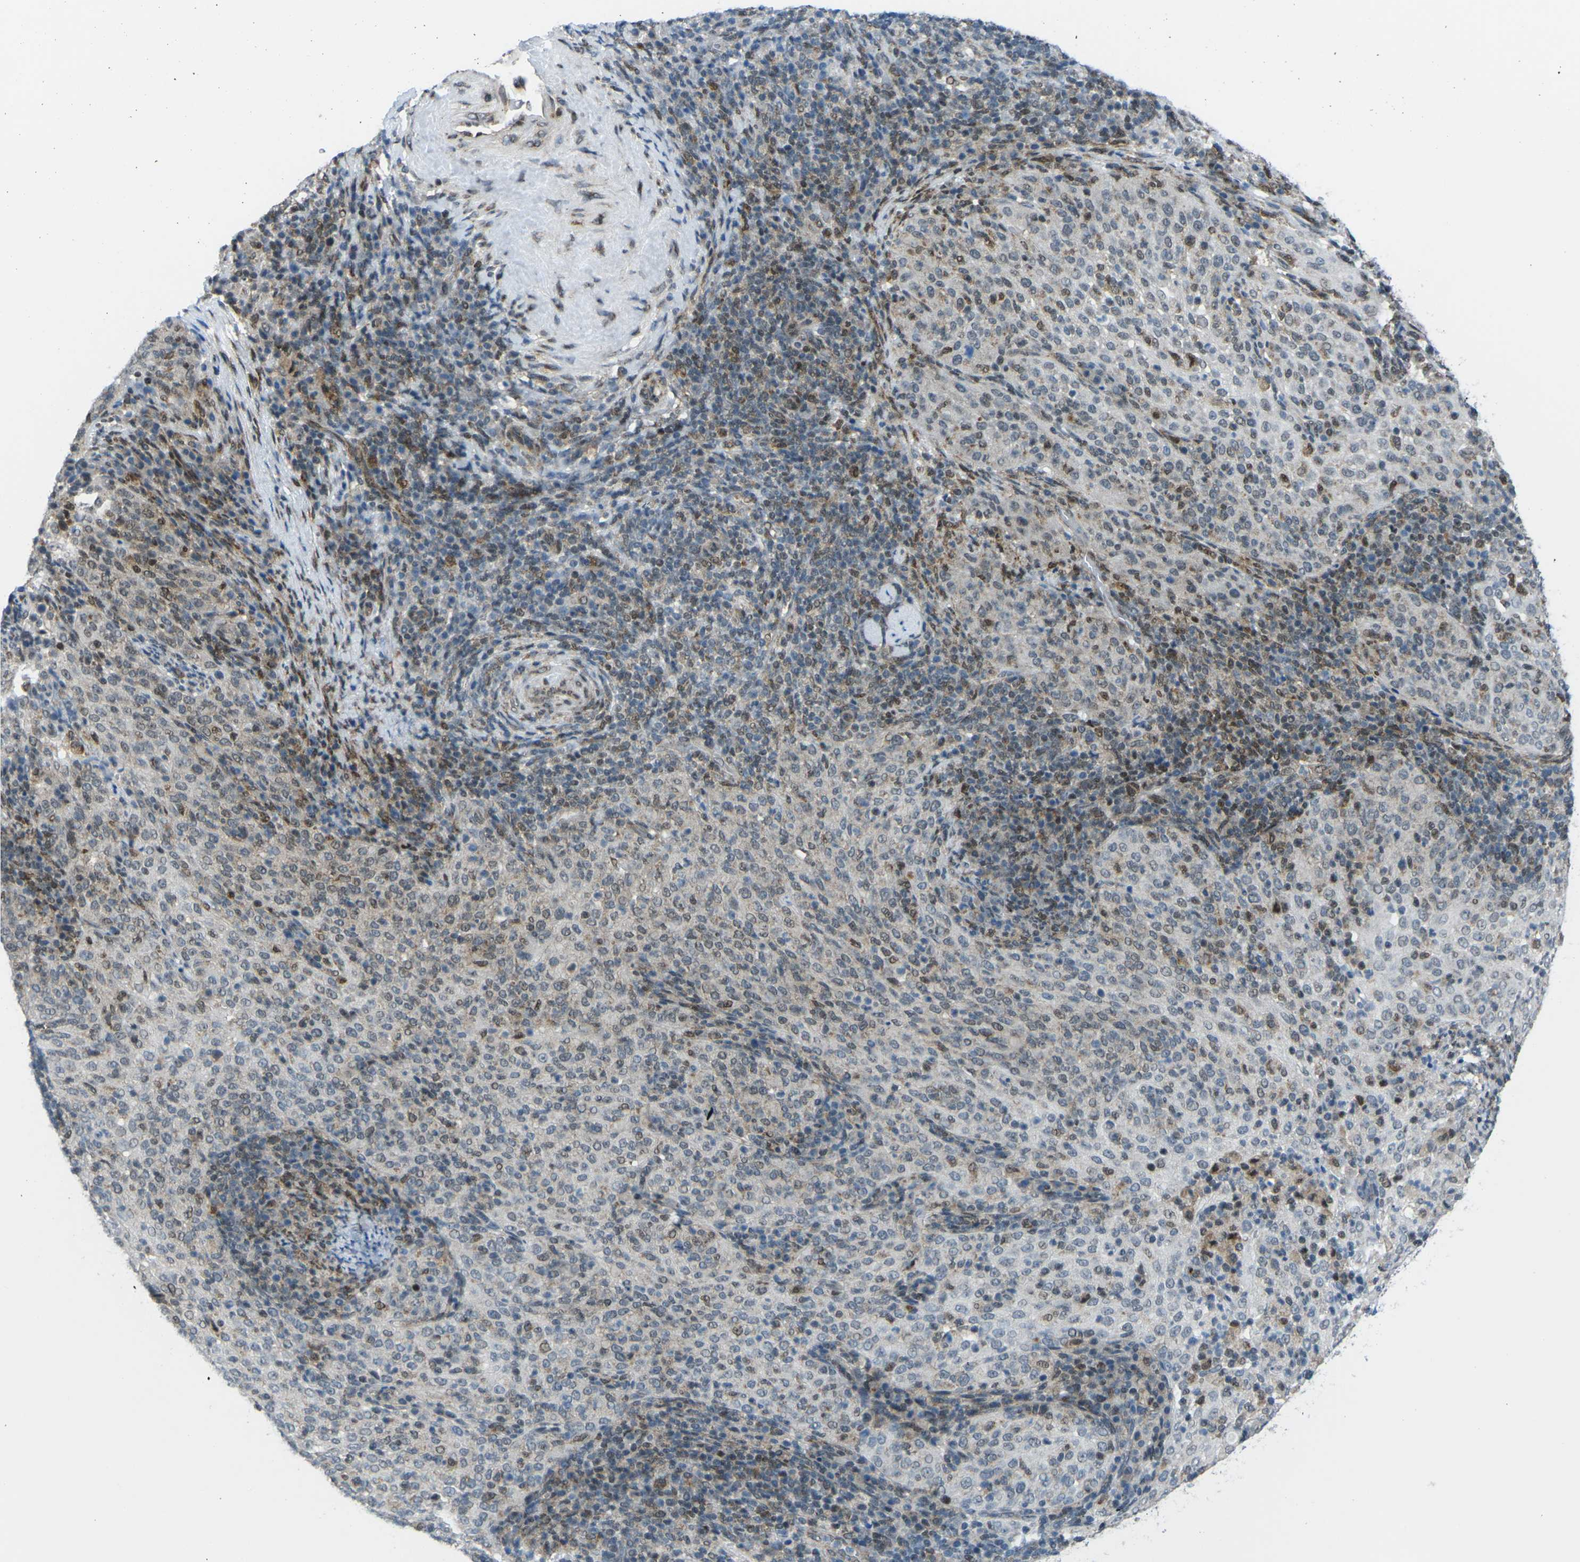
{"staining": {"intensity": "moderate", "quantity": "<25%", "location": "nuclear"}, "tissue": "cervical cancer", "cell_type": "Tumor cells", "image_type": "cancer", "snomed": [{"axis": "morphology", "description": "Squamous cell carcinoma, NOS"}, {"axis": "topography", "description": "Cervix"}], "caption": "Immunohistochemical staining of cervical cancer exhibits low levels of moderate nuclear protein staining in about <25% of tumor cells.", "gene": "MBNL1", "patient": {"sex": "female", "age": 51}}